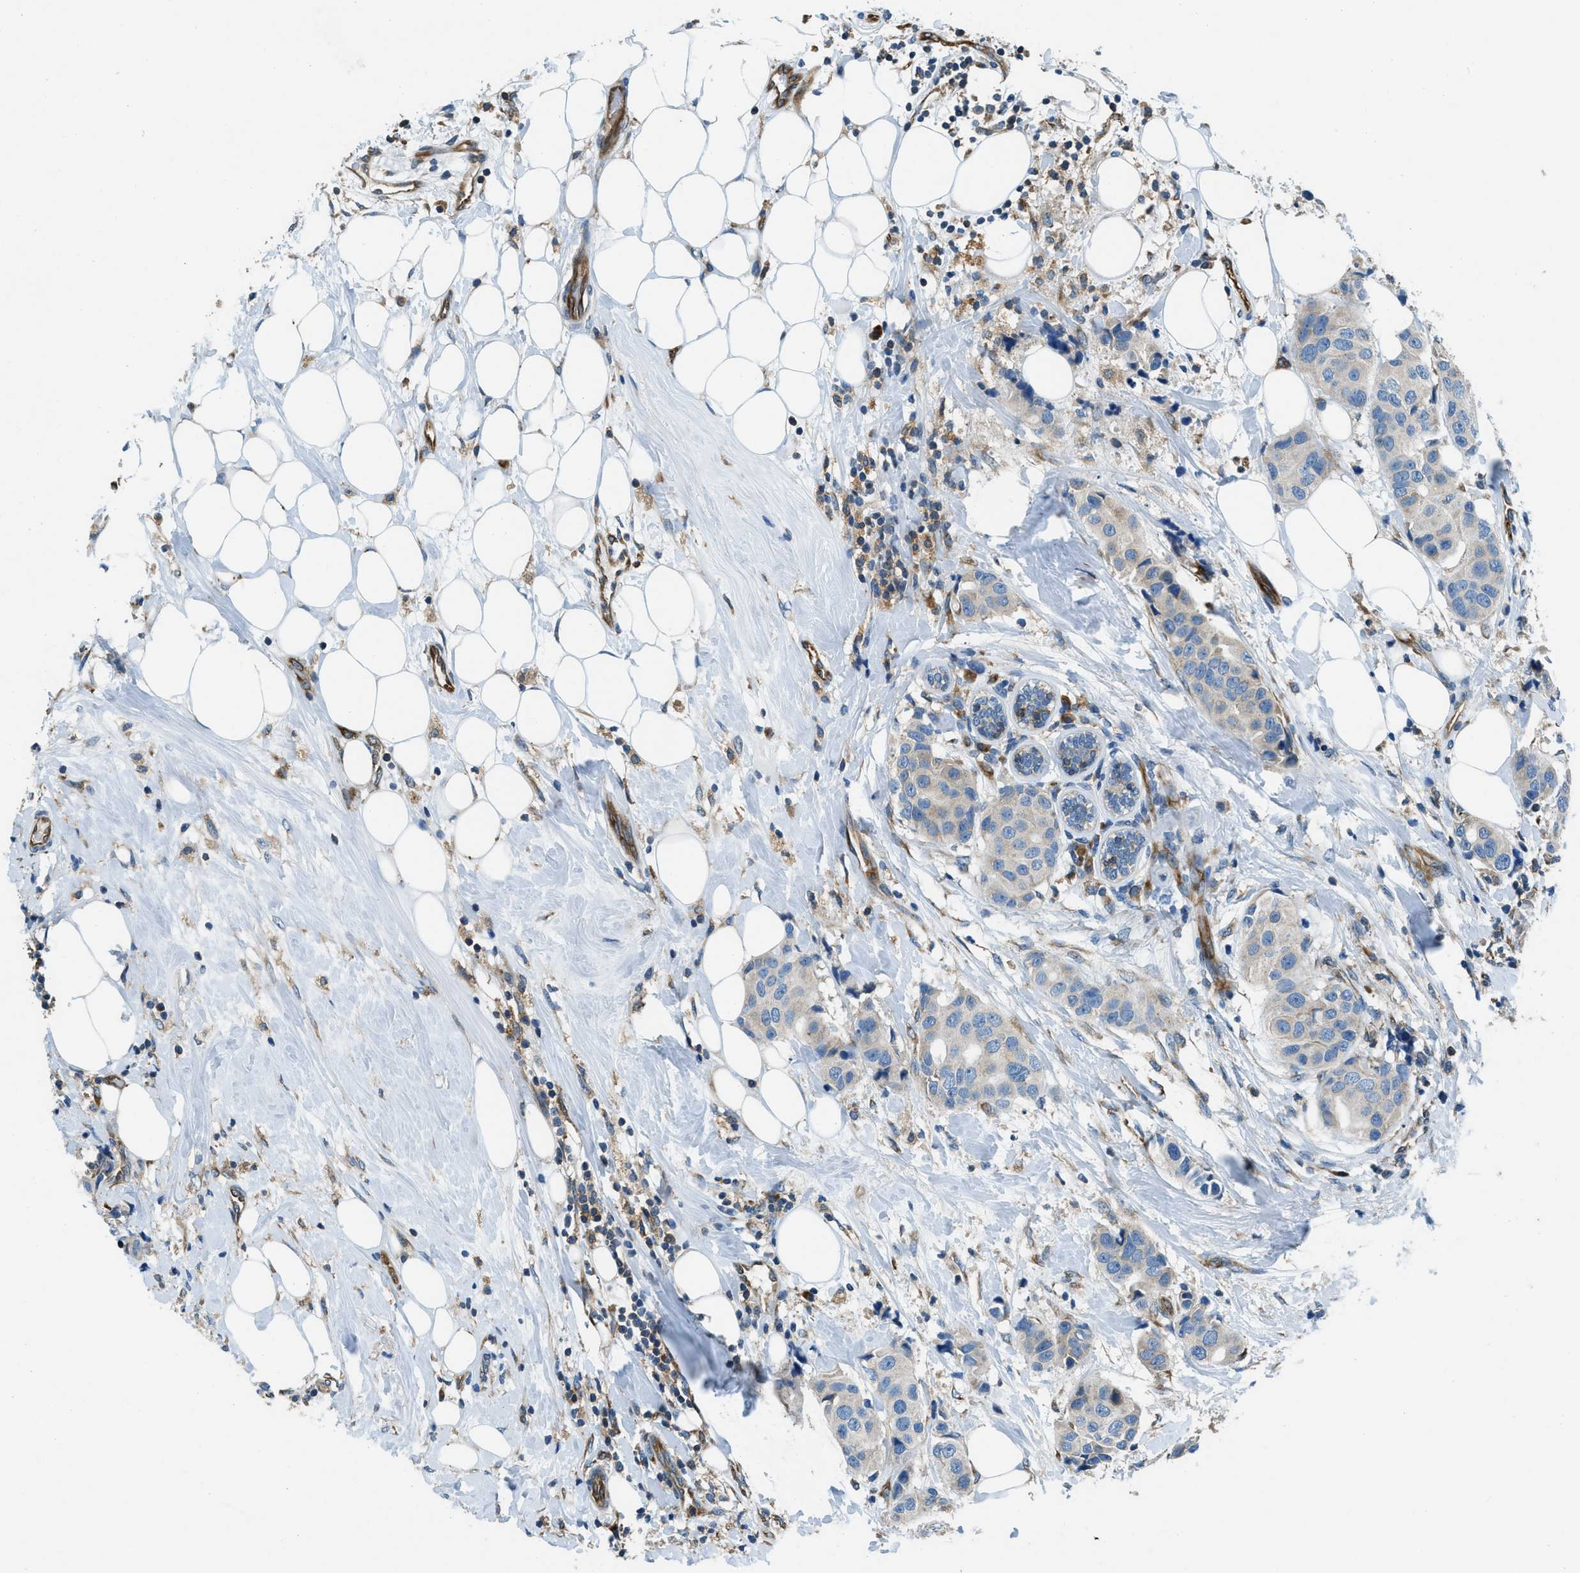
{"staining": {"intensity": "negative", "quantity": "none", "location": "none"}, "tissue": "breast cancer", "cell_type": "Tumor cells", "image_type": "cancer", "snomed": [{"axis": "morphology", "description": "Normal tissue, NOS"}, {"axis": "morphology", "description": "Duct carcinoma"}, {"axis": "topography", "description": "Breast"}], "caption": "High magnification brightfield microscopy of breast cancer stained with DAB (brown) and counterstained with hematoxylin (blue): tumor cells show no significant staining.", "gene": "GIMAP8", "patient": {"sex": "female", "age": 39}}